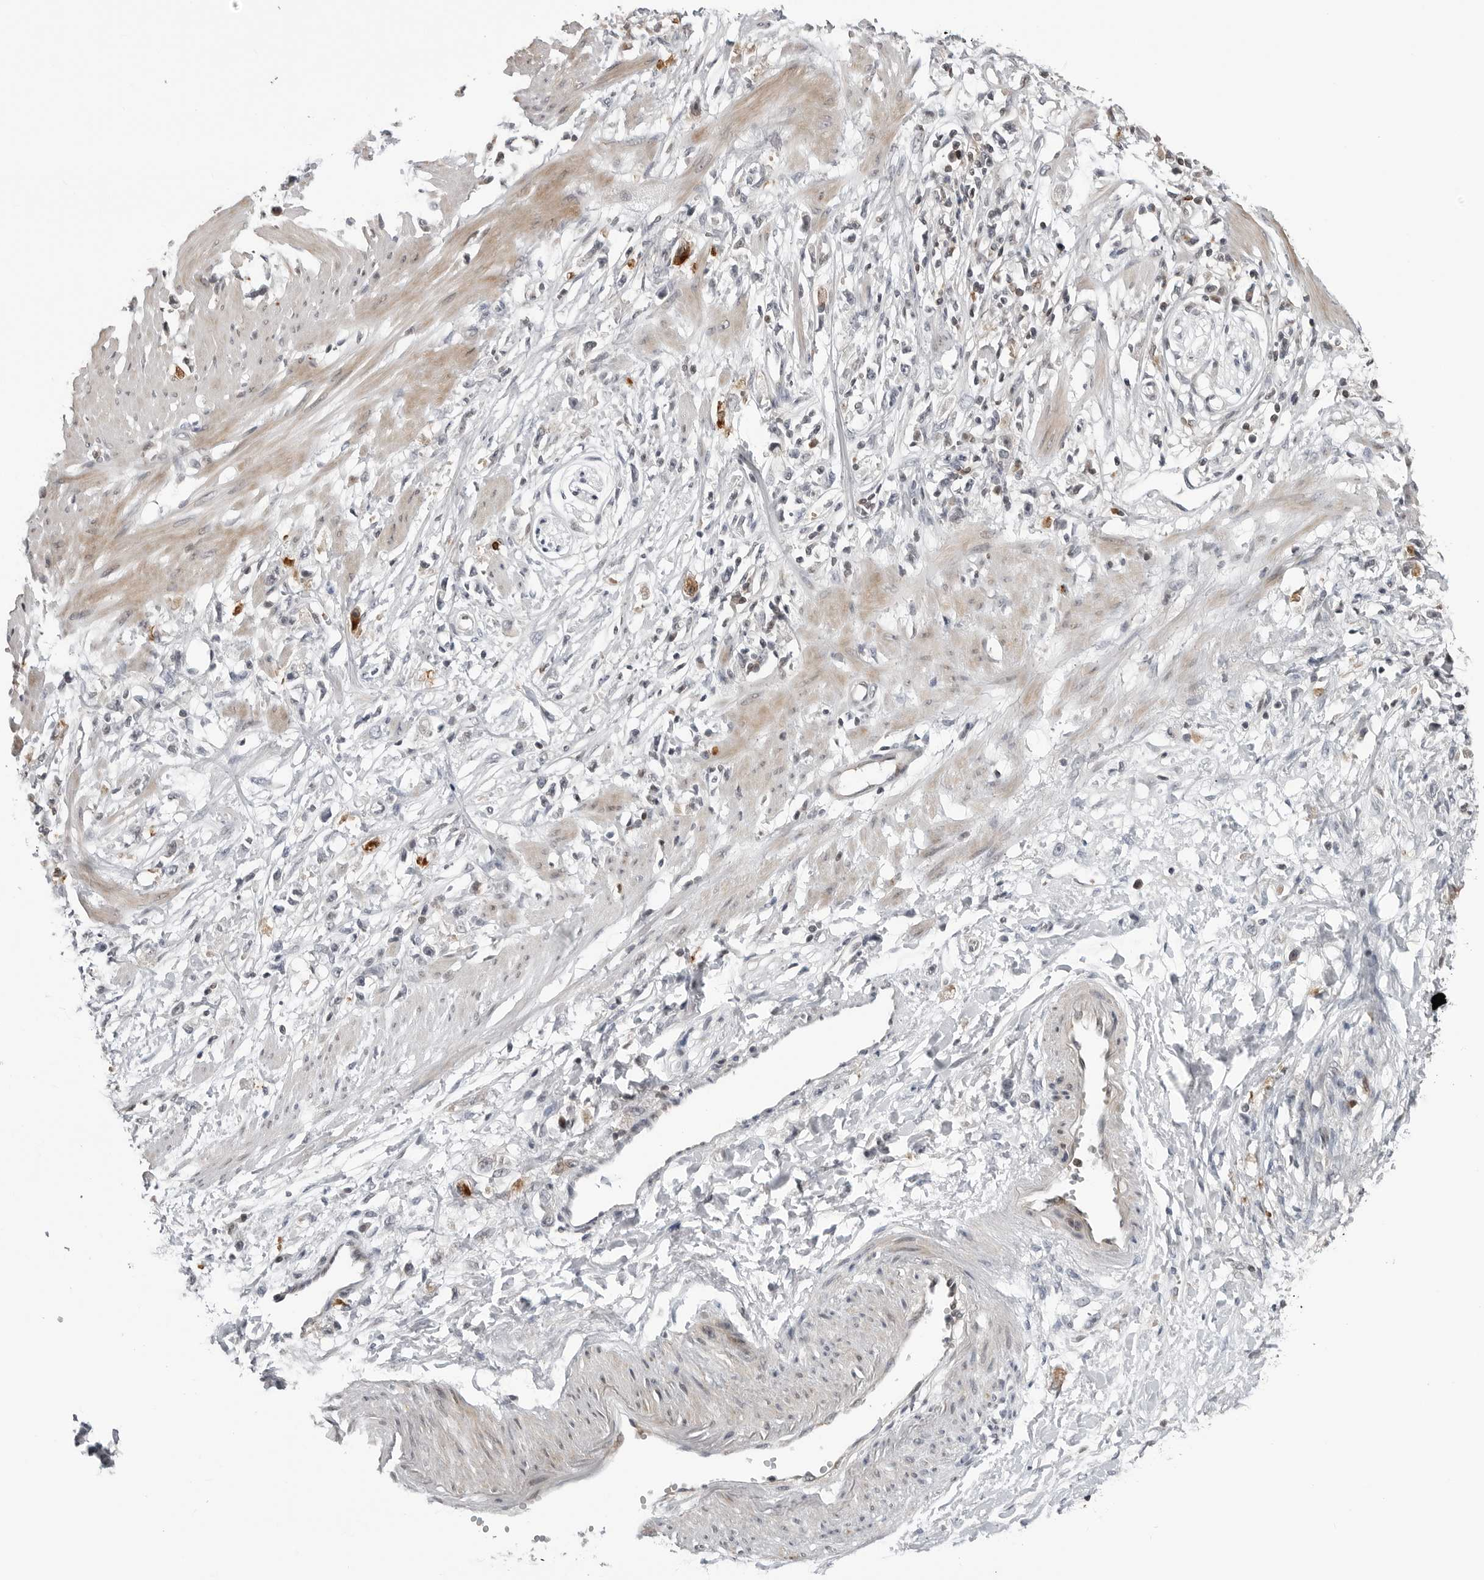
{"staining": {"intensity": "negative", "quantity": "none", "location": "none"}, "tissue": "stomach cancer", "cell_type": "Tumor cells", "image_type": "cancer", "snomed": [{"axis": "morphology", "description": "Adenocarcinoma, NOS"}, {"axis": "topography", "description": "Stomach"}], "caption": "IHC micrograph of human stomach cancer stained for a protein (brown), which shows no staining in tumor cells. Brightfield microscopy of IHC stained with DAB (3,3'-diaminobenzidine) (brown) and hematoxylin (blue), captured at high magnification.", "gene": "CXCR5", "patient": {"sex": "female", "age": 59}}